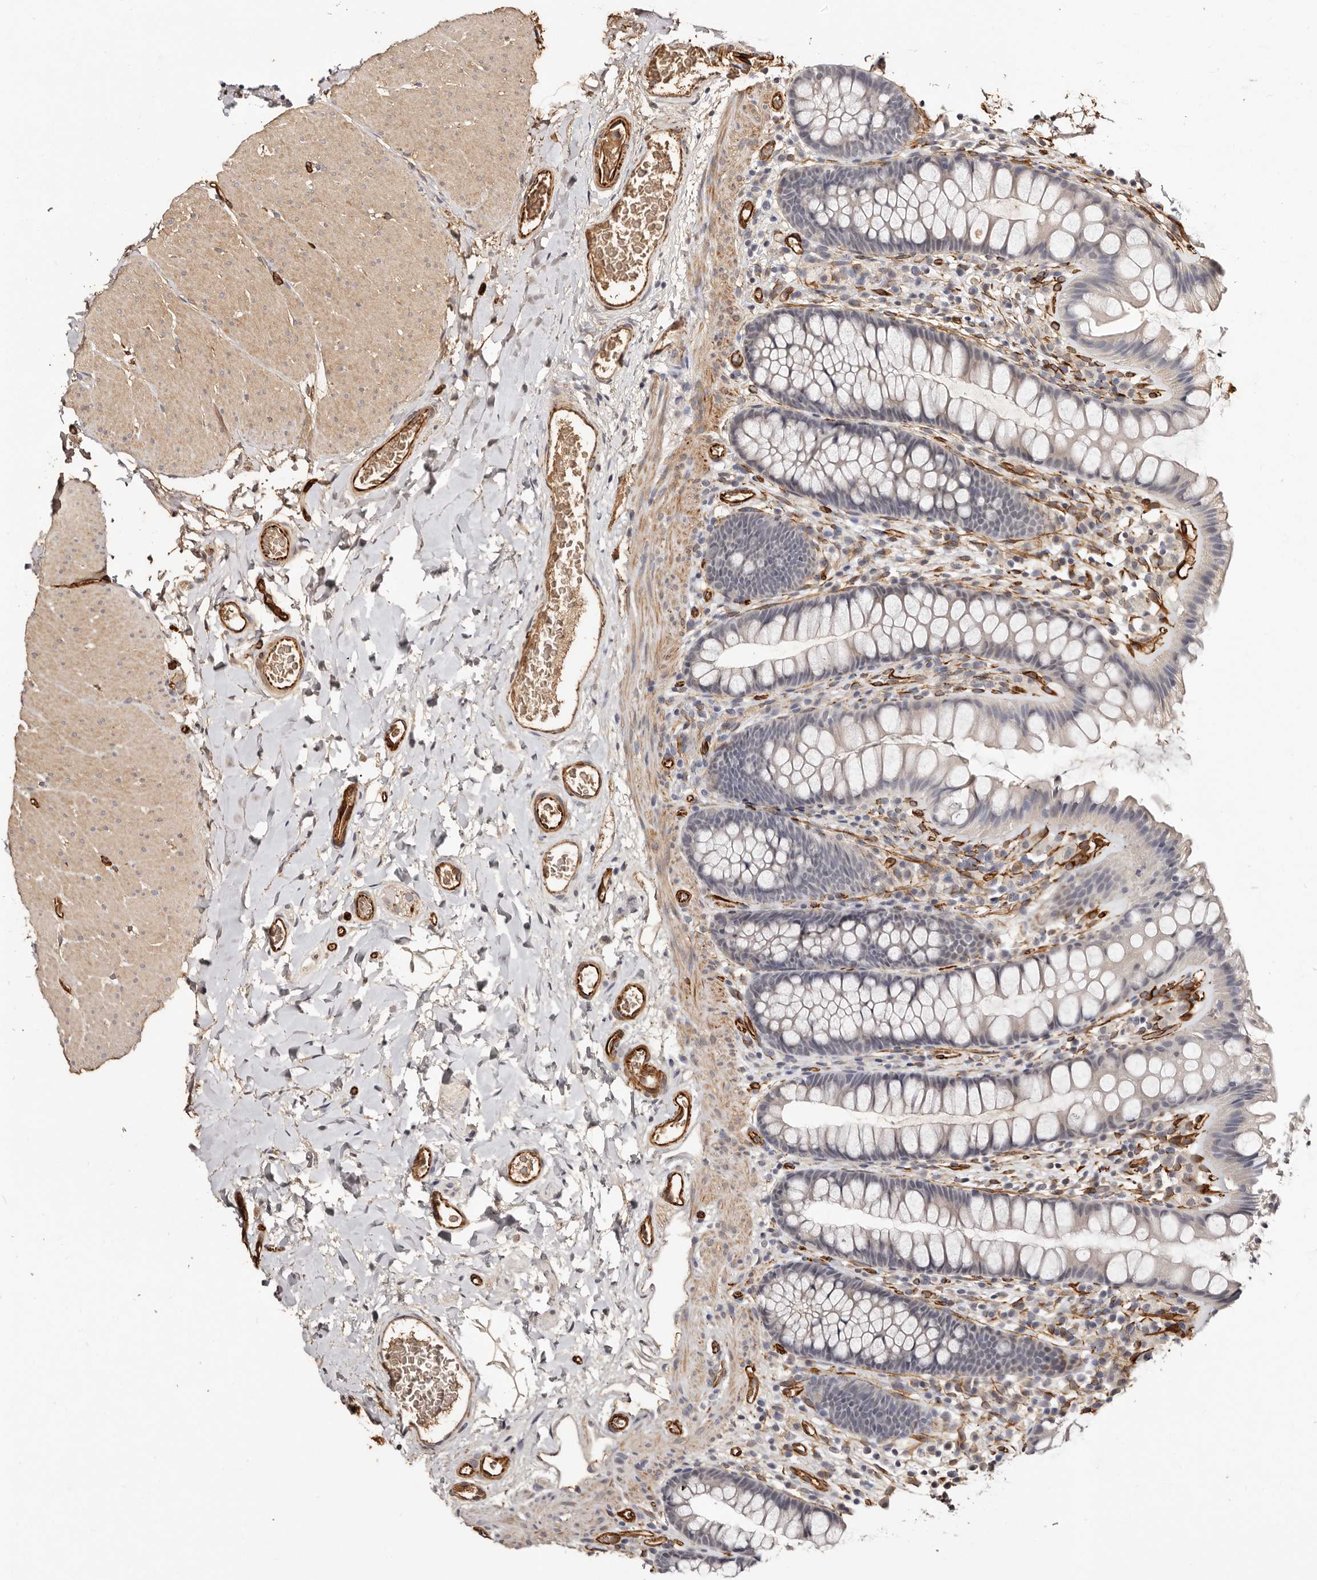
{"staining": {"intensity": "strong", "quantity": ">75%", "location": "cytoplasmic/membranous"}, "tissue": "colon", "cell_type": "Endothelial cells", "image_type": "normal", "snomed": [{"axis": "morphology", "description": "Normal tissue, NOS"}, {"axis": "topography", "description": "Colon"}], "caption": "This photomicrograph shows IHC staining of benign colon, with high strong cytoplasmic/membranous staining in about >75% of endothelial cells.", "gene": "ZNF557", "patient": {"sex": "female", "age": 62}}